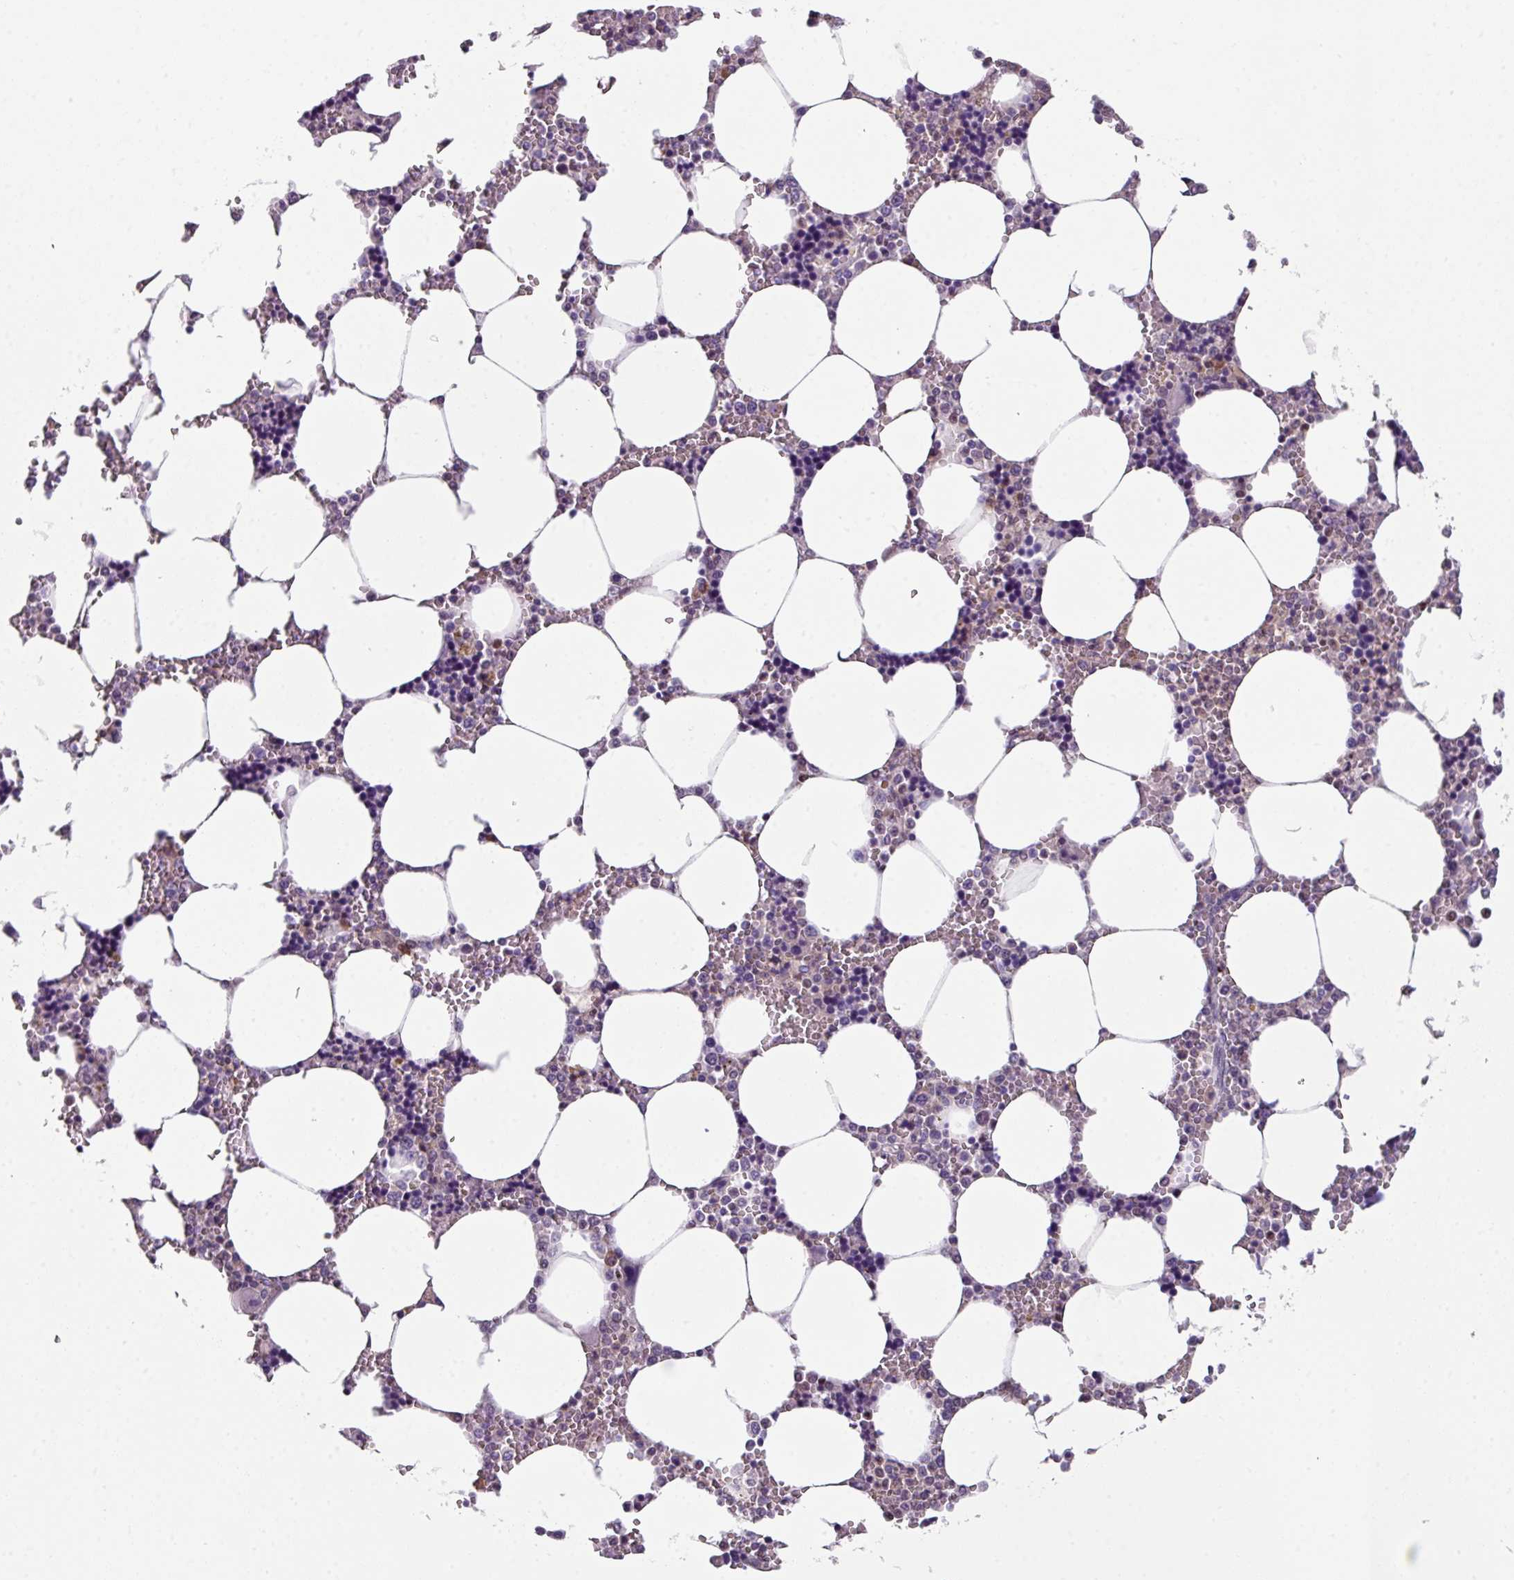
{"staining": {"intensity": "negative", "quantity": "none", "location": "none"}, "tissue": "bone marrow", "cell_type": "Hematopoietic cells", "image_type": "normal", "snomed": [{"axis": "morphology", "description": "Normal tissue, NOS"}, {"axis": "topography", "description": "Bone marrow"}], "caption": "High magnification brightfield microscopy of benign bone marrow stained with DAB (3,3'-diaminobenzidine) (brown) and counterstained with hematoxylin (blue): hematopoietic cells show no significant expression. (Brightfield microscopy of DAB immunohistochemistry at high magnification).", "gene": "ZFP3", "patient": {"sex": "male", "age": 64}}